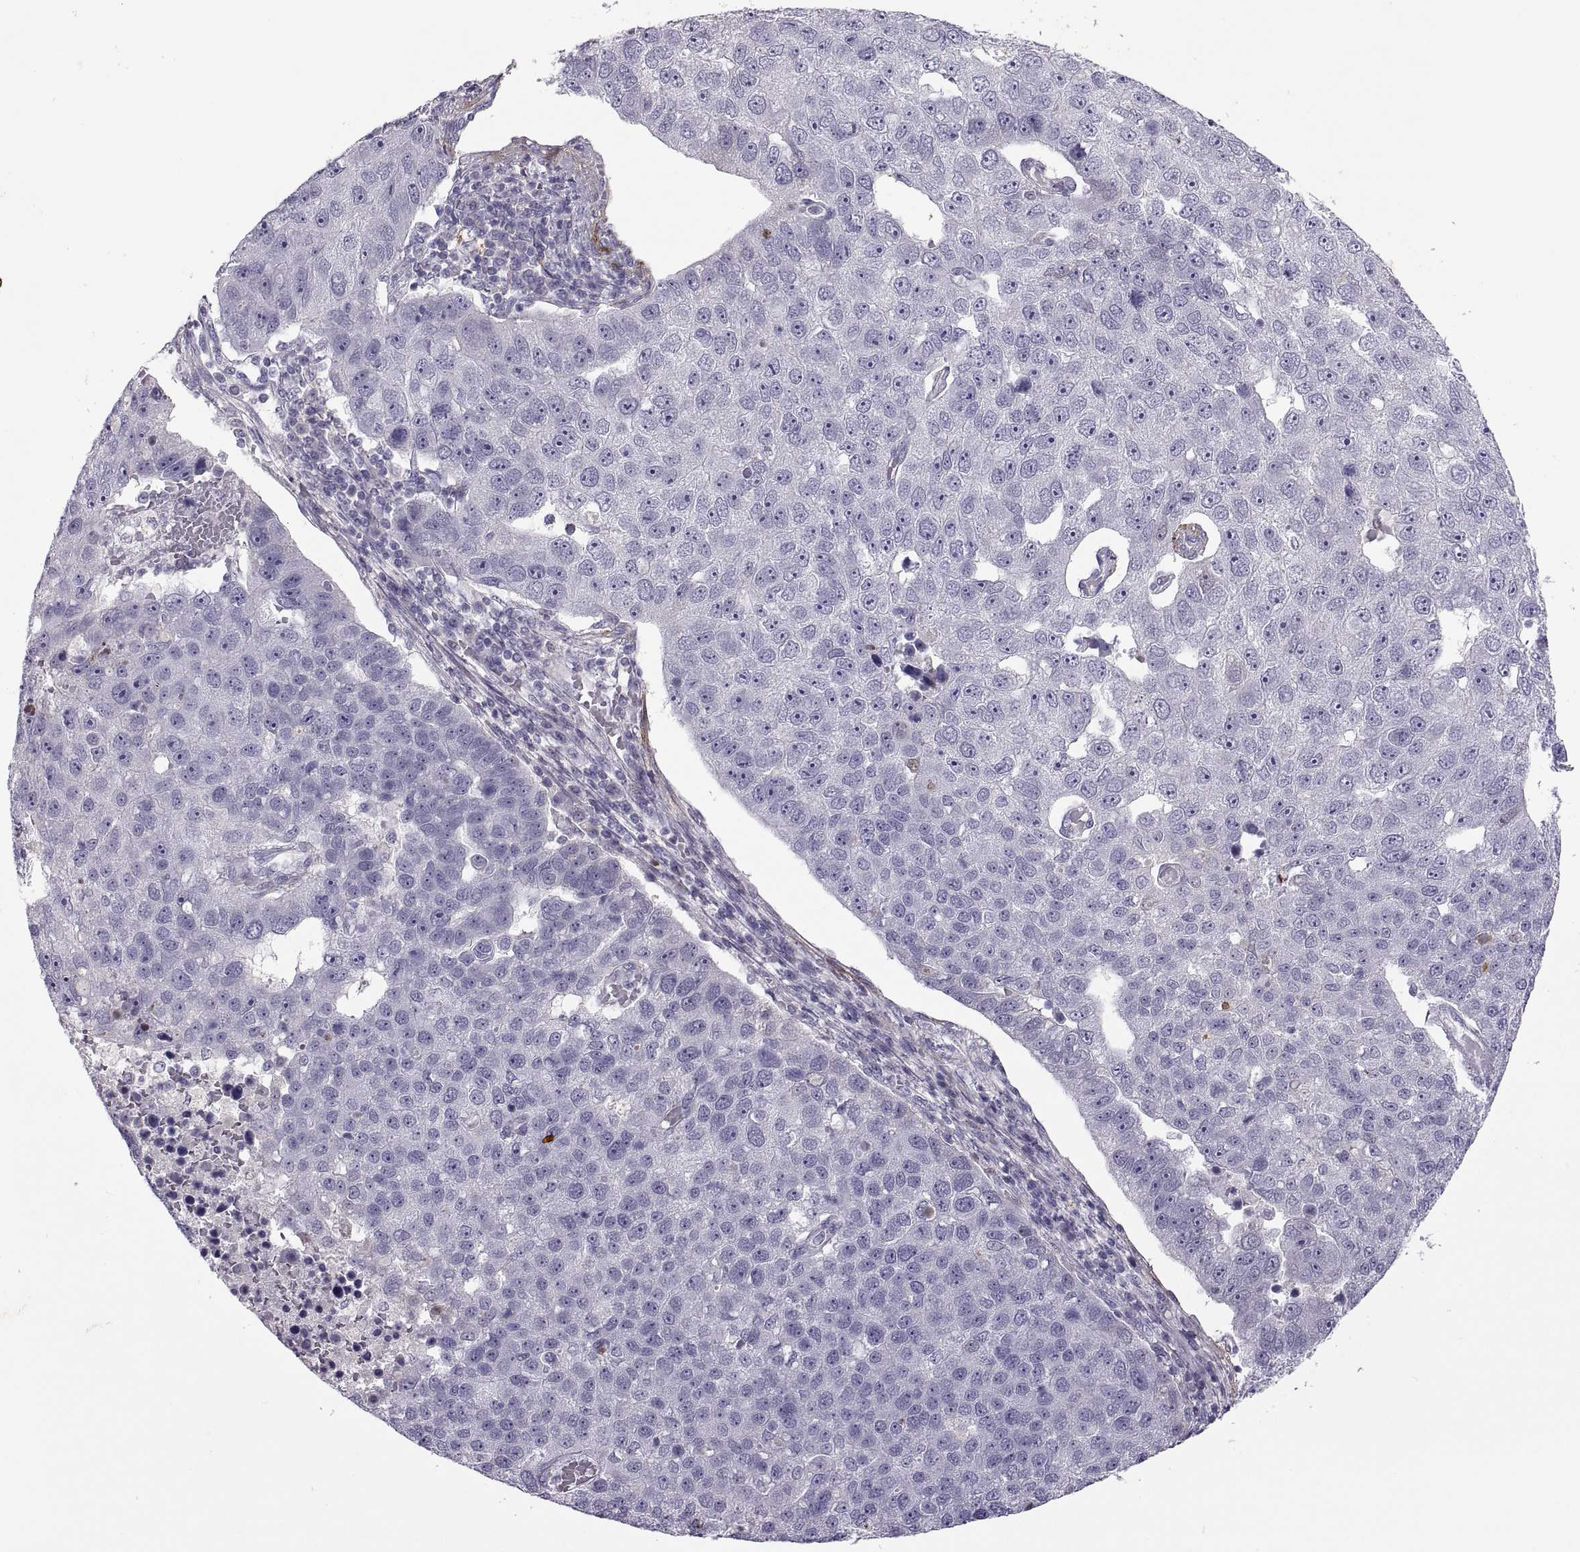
{"staining": {"intensity": "negative", "quantity": "none", "location": "none"}, "tissue": "pancreatic cancer", "cell_type": "Tumor cells", "image_type": "cancer", "snomed": [{"axis": "morphology", "description": "Adenocarcinoma, NOS"}, {"axis": "topography", "description": "Pancreas"}], "caption": "Tumor cells show no significant protein positivity in pancreatic cancer. (Immunohistochemistry (ihc), brightfield microscopy, high magnification).", "gene": "CHCT1", "patient": {"sex": "female", "age": 61}}